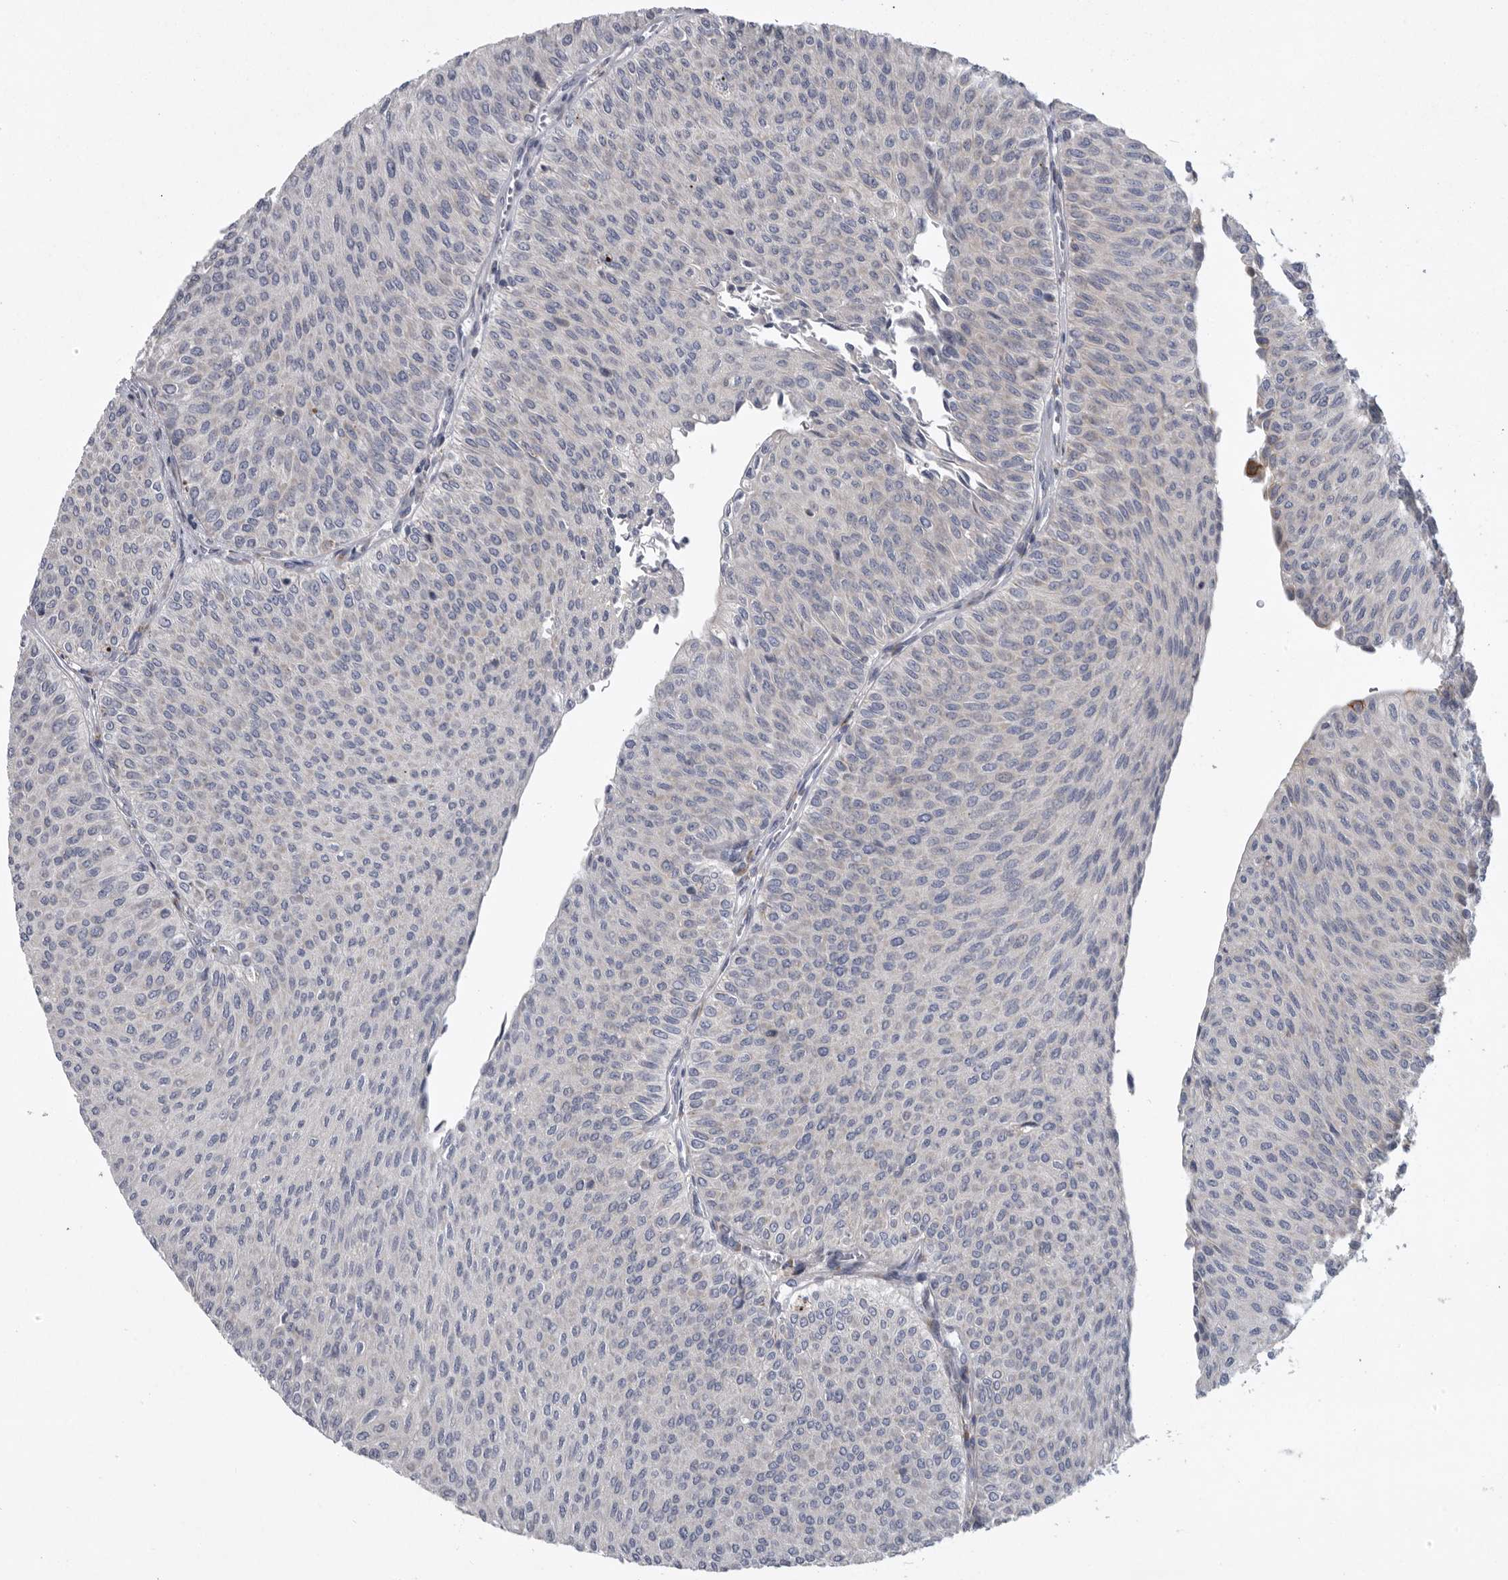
{"staining": {"intensity": "negative", "quantity": "none", "location": "none"}, "tissue": "urothelial cancer", "cell_type": "Tumor cells", "image_type": "cancer", "snomed": [{"axis": "morphology", "description": "Urothelial carcinoma, Low grade"}, {"axis": "topography", "description": "Urinary bladder"}], "caption": "A high-resolution image shows immunohistochemistry staining of low-grade urothelial carcinoma, which demonstrates no significant expression in tumor cells.", "gene": "USP24", "patient": {"sex": "male", "age": 78}}